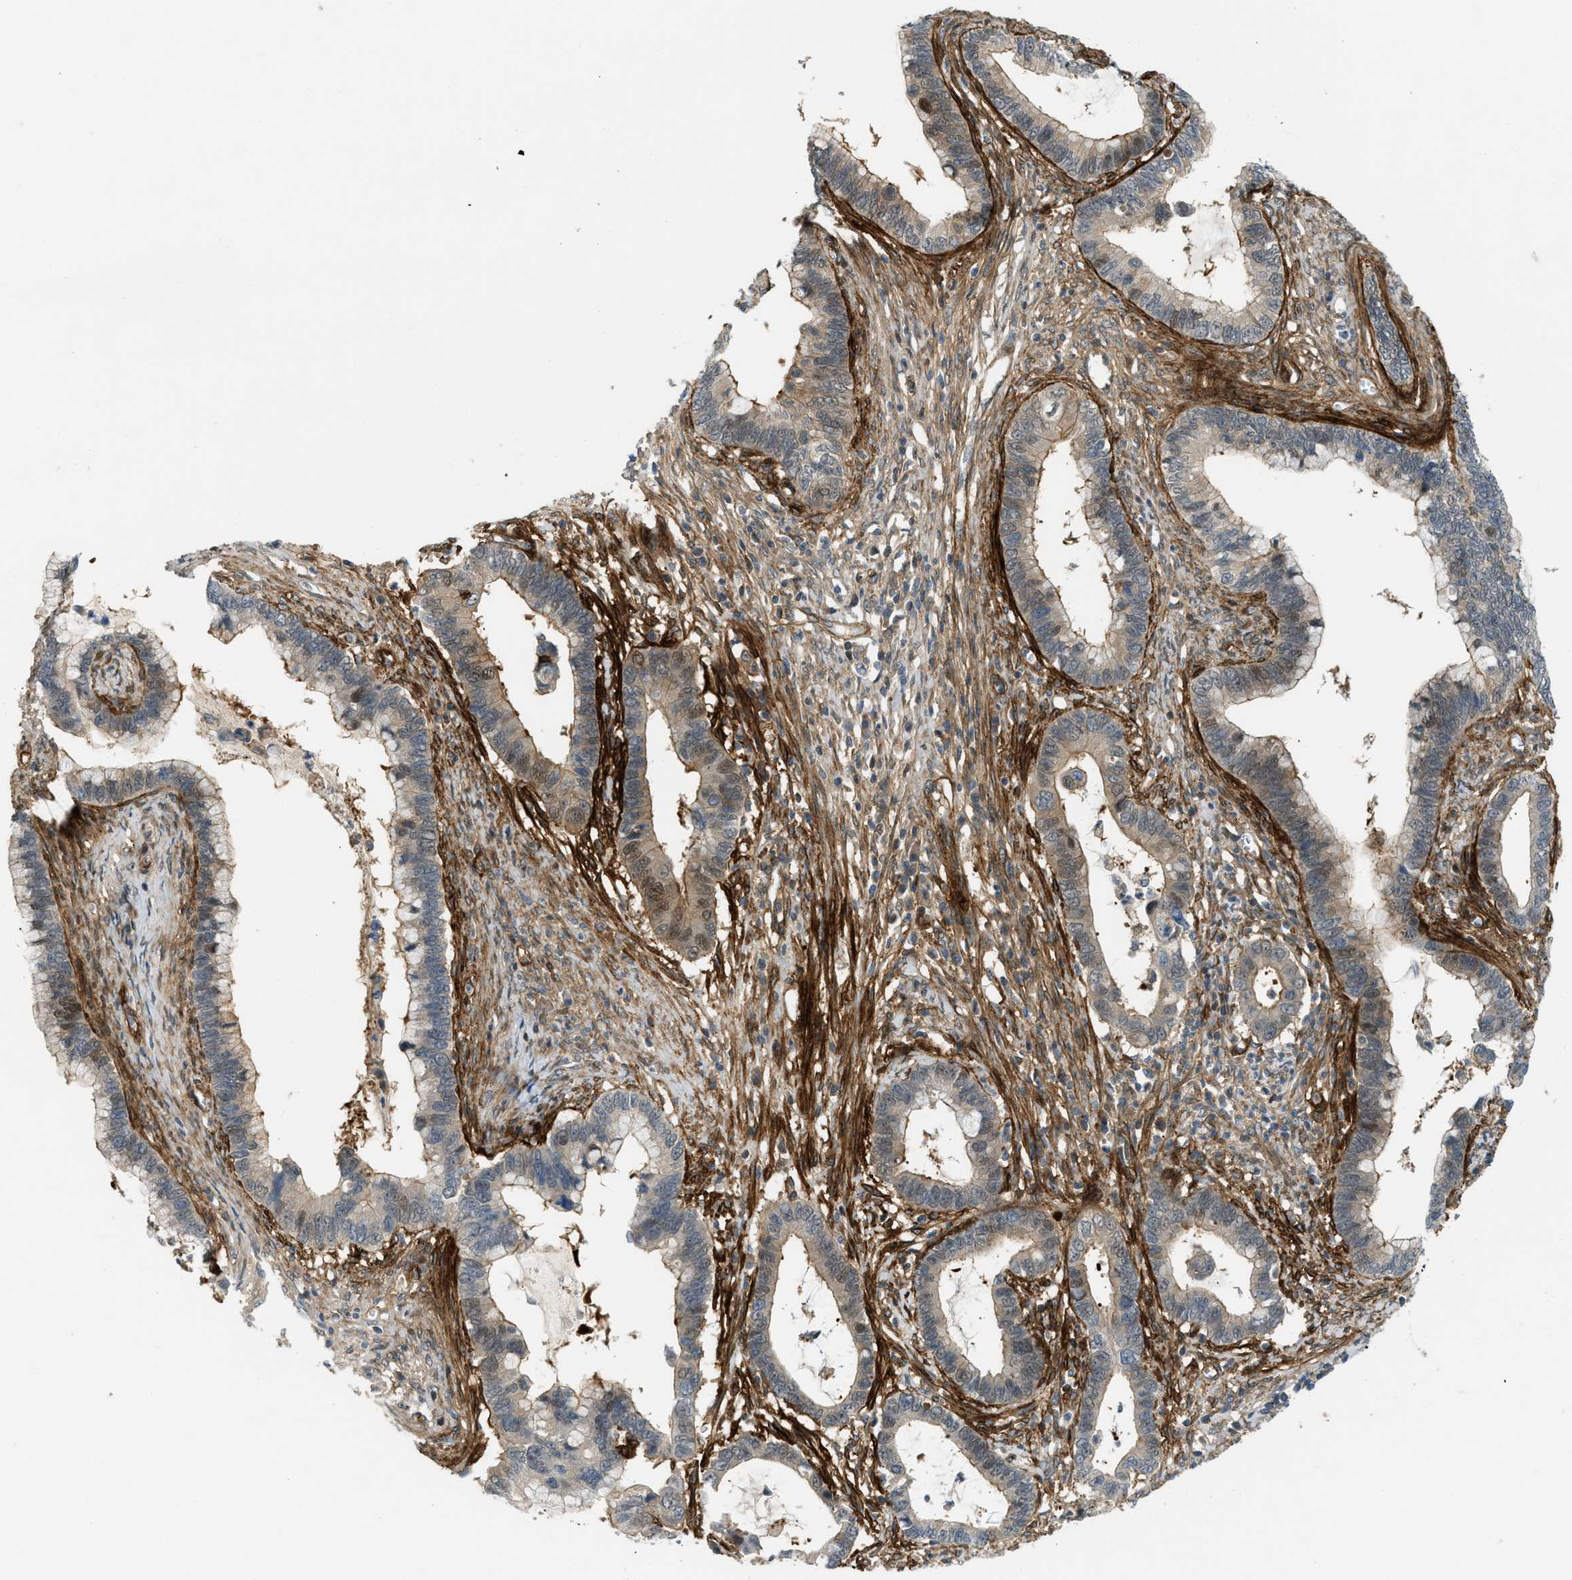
{"staining": {"intensity": "moderate", "quantity": ">75%", "location": "cytoplasmic/membranous"}, "tissue": "cervical cancer", "cell_type": "Tumor cells", "image_type": "cancer", "snomed": [{"axis": "morphology", "description": "Adenocarcinoma, NOS"}, {"axis": "topography", "description": "Cervix"}], "caption": "The micrograph demonstrates a brown stain indicating the presence of a protein in the cytoplasmic/membranous of tumor cells in adenocarcinoma (cervical).", "gene": "EDNRA", "patient": {"sex": "female", "age": 44}}